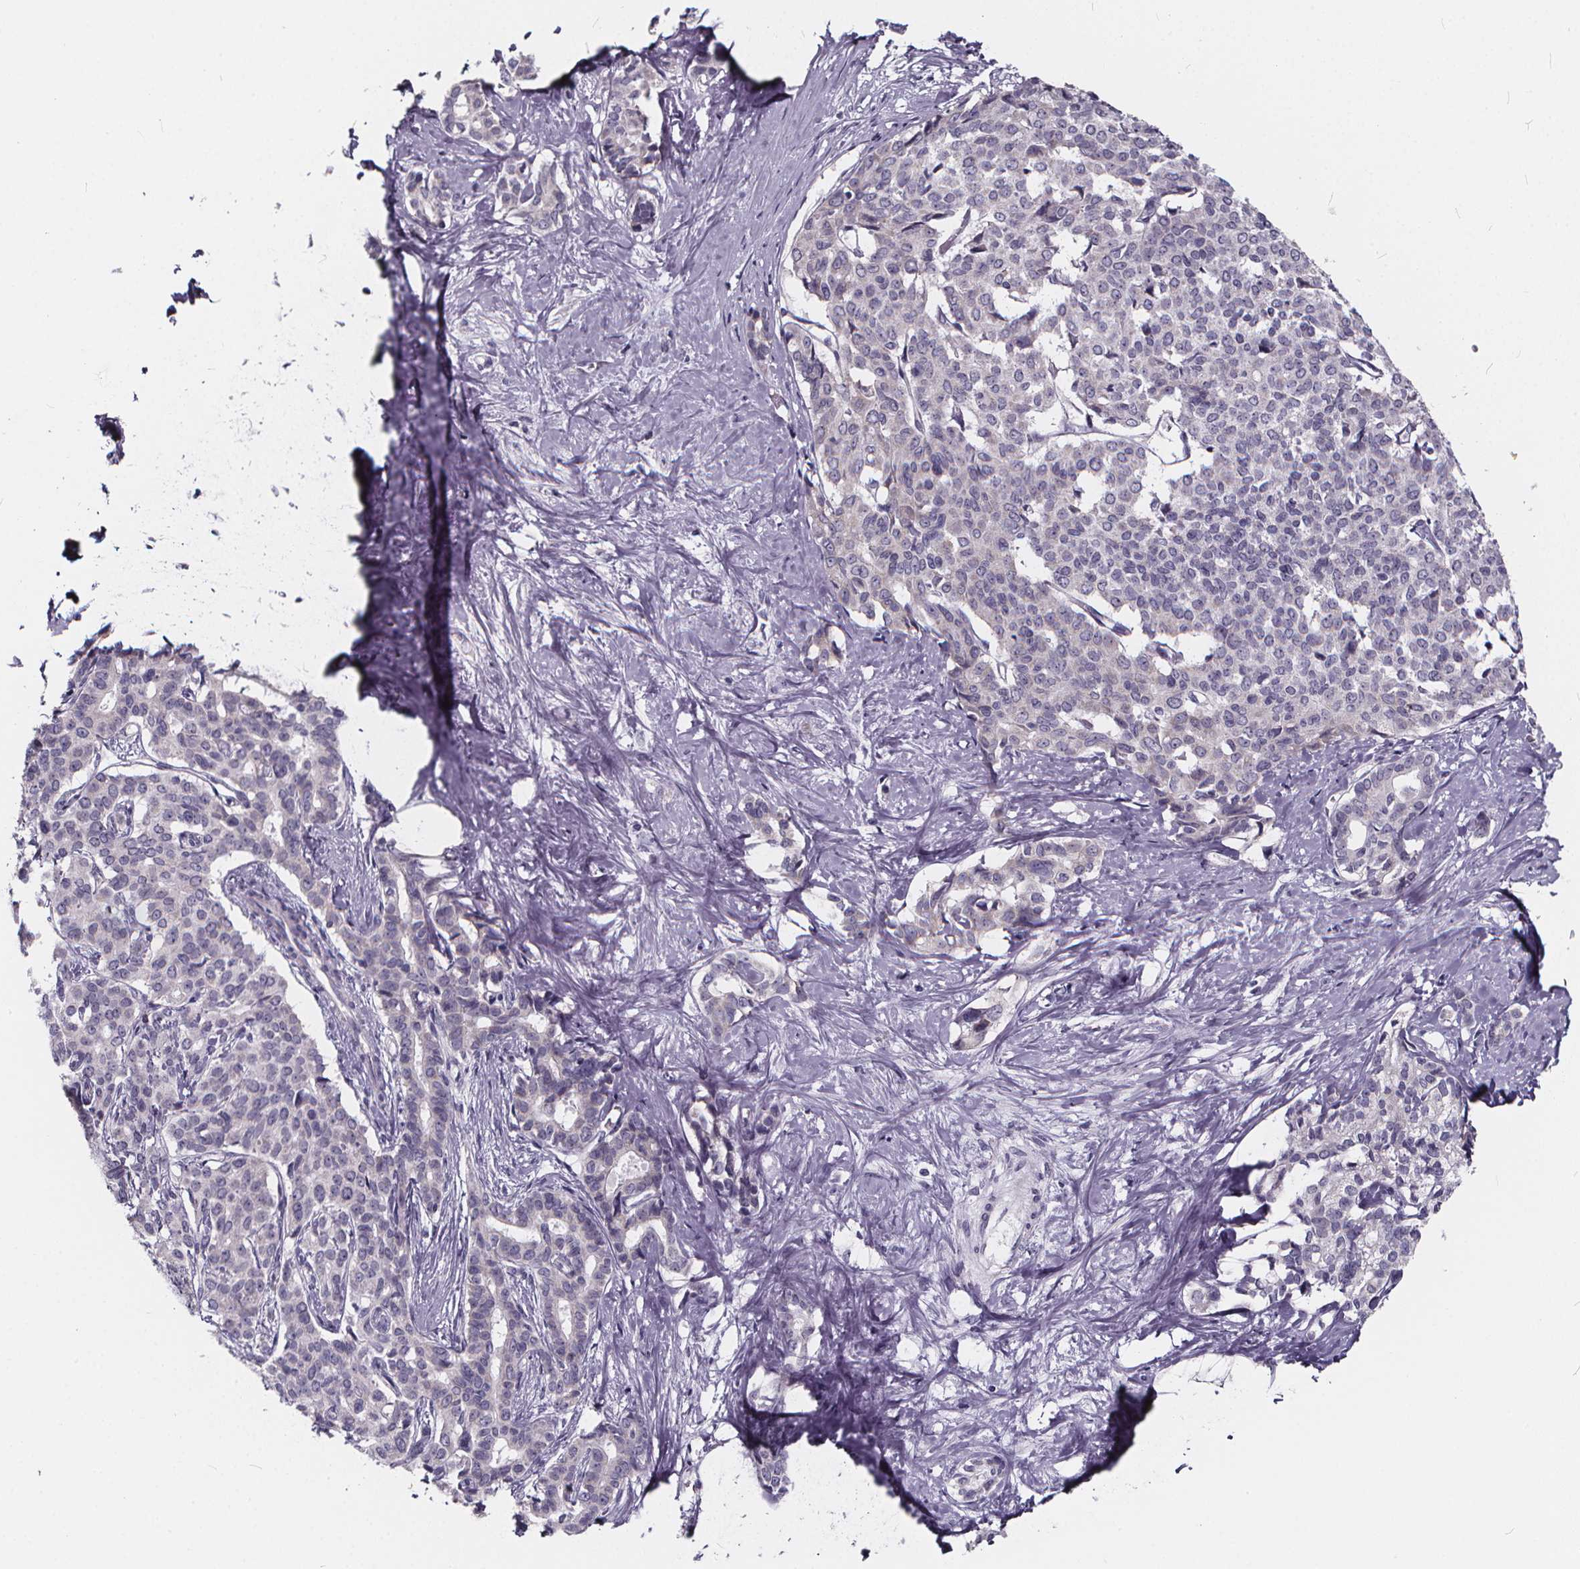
{"staining": {"intensity": "negative", "quantity": "none", "location": "none"}, "tissue": "liver cancer", "cell_type": "Tumor cells", "image_type": "cancer", "snomed": [{"axis": "morphology", "description": "Cholangiocarcinoma"}, {"axis": "topography", "description": "Liver"}], "caption": "Liver cancer (cholangiocarcinoma) was stained to show a protein in brown. There is no significant positivity in tumor cells.", "gene": "SPEF2", "patient": {"sex": "female", "age": 47}}